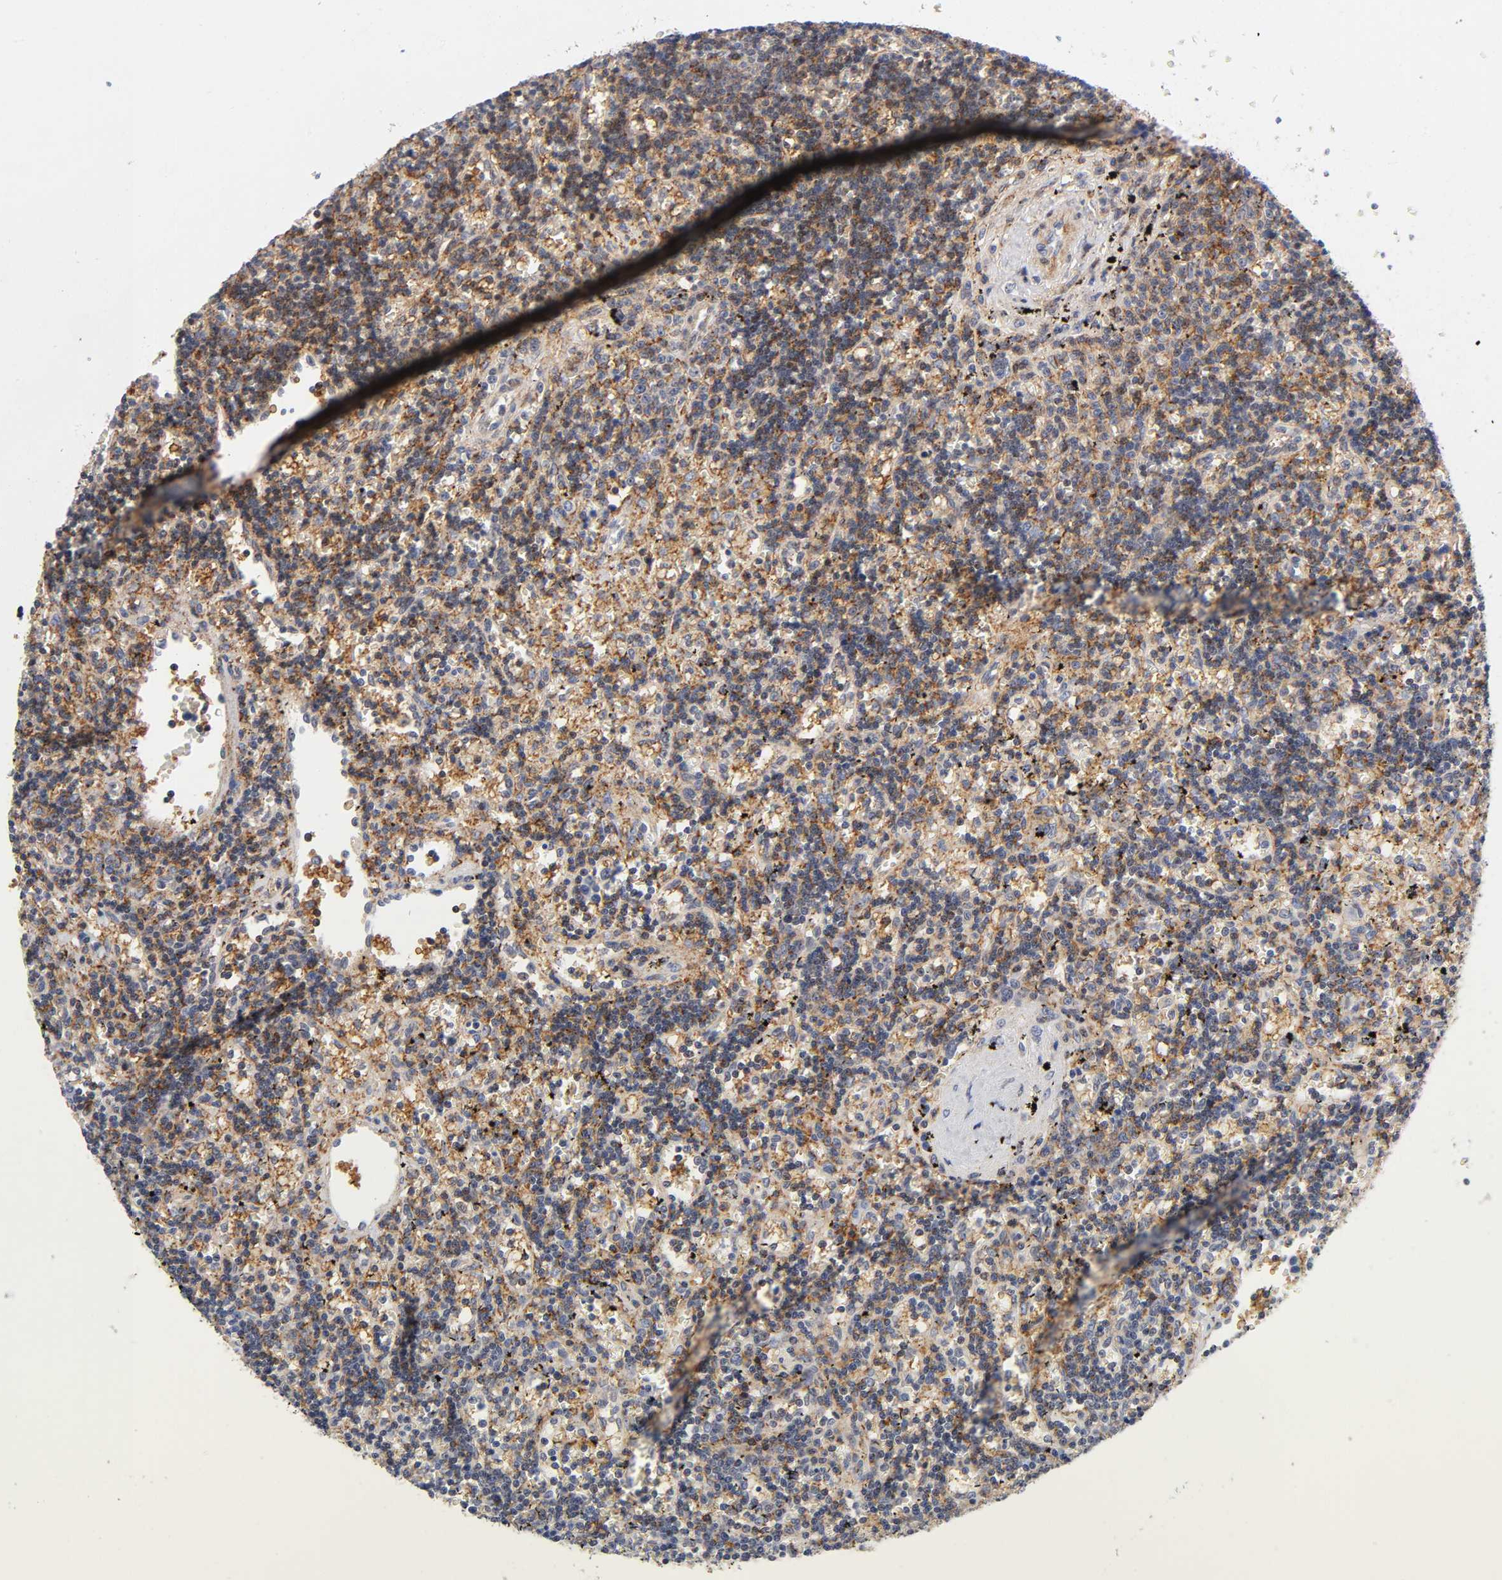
{"staining": {"intensity": "moderate", "quantity": "25%-75%", "location": "cytoplasmic/membranous,nuclear"}, "tissue": "lymphoma", "cell_type": "Tumor cells", "image_type": "cancer", "snomed": [{"axis": "morphology", "description": "Malignant lymphoma, non-Hodgkin's type, Low grade"}, {"axis": "topography", "description": "Spleen"}], "caption": "Approximately 25%-75% of tumor cells in human low-grade malignant lymphoma, non-Hodgkin's type exhibit moderate cytoplasmic/membranous and nuclear protein staining as visualized by brown immunohistochemical staining.", "gene": "ANXA7", "patient": {"sex": "male", "age": 60}}